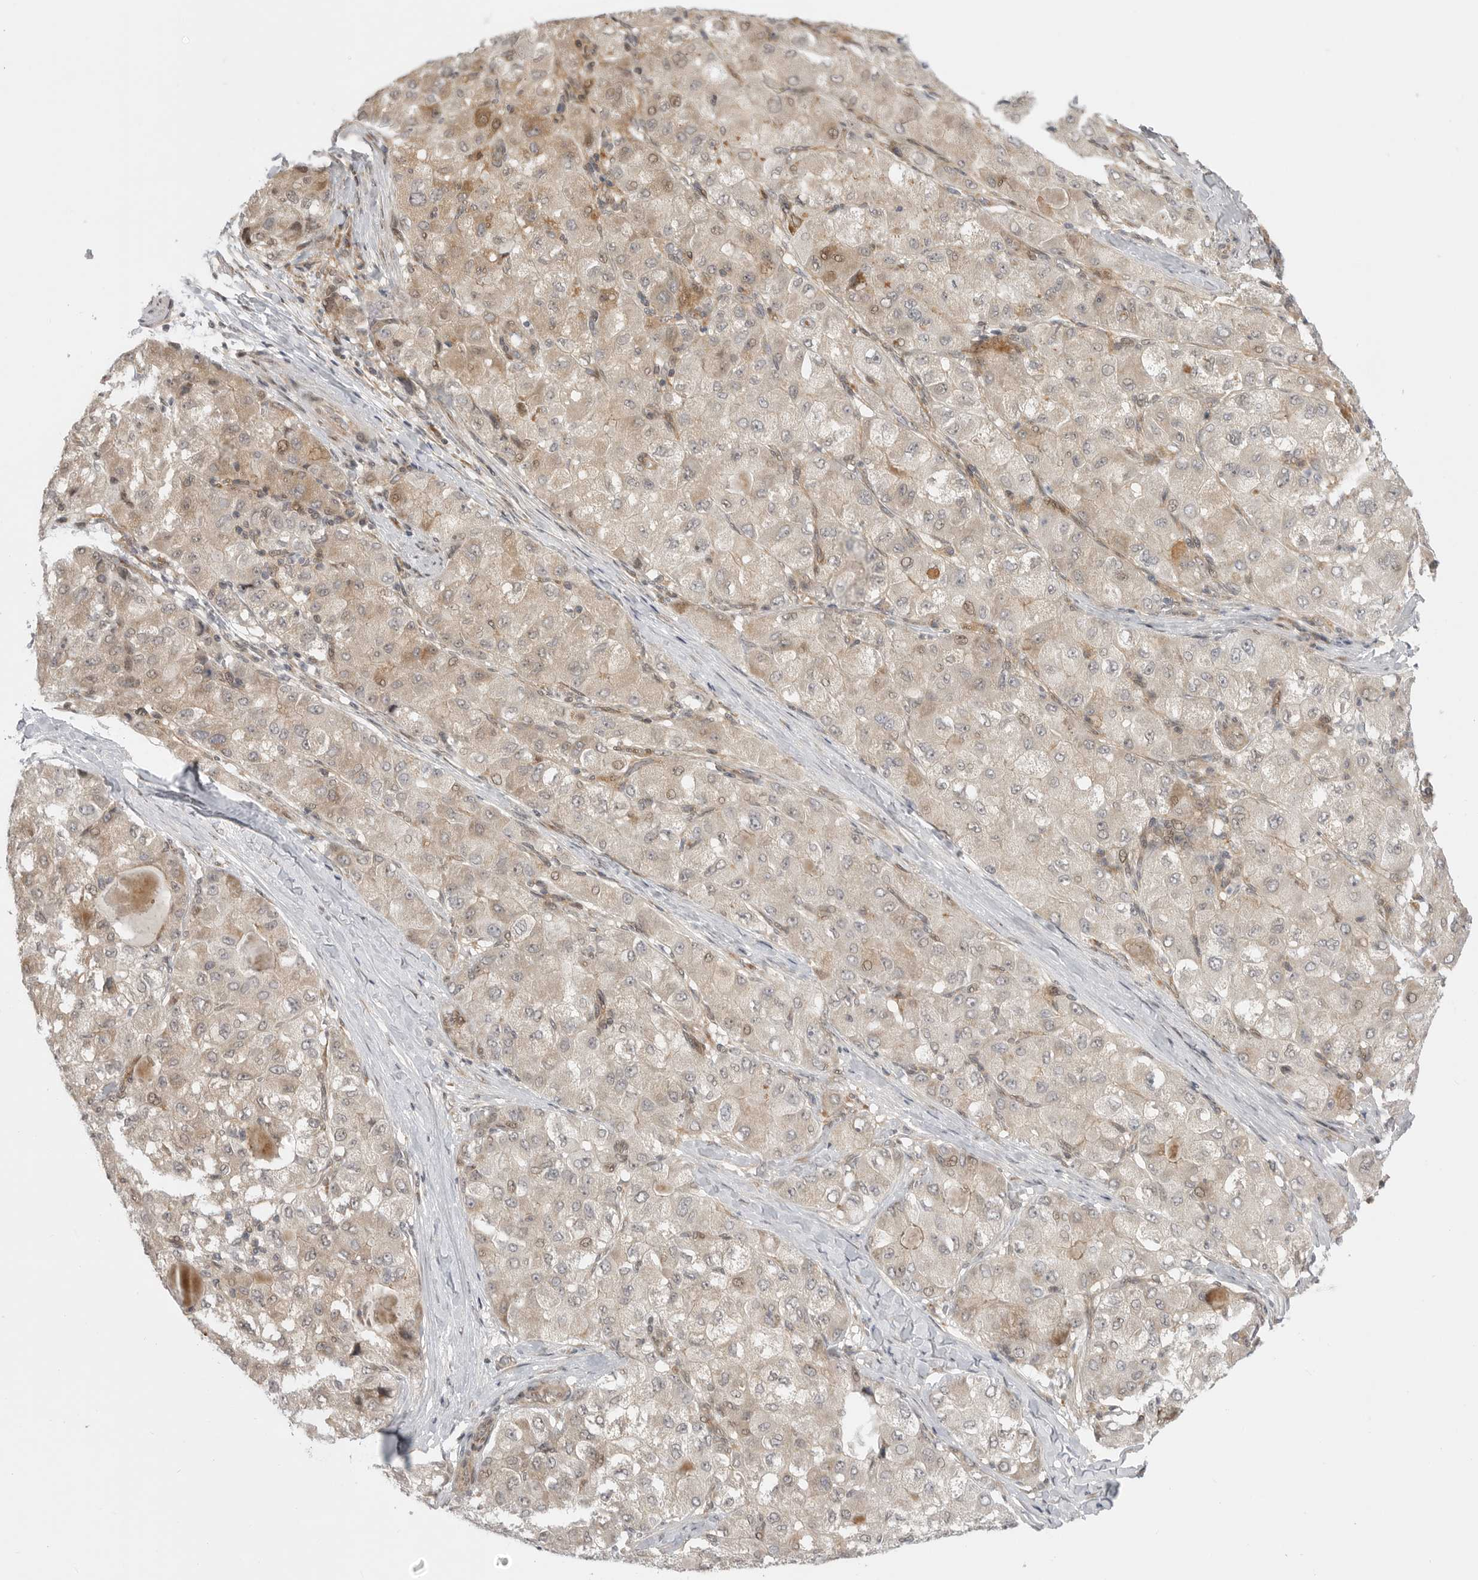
{"staining": {"intensity": "weak", "quantity": "25%-75%", "location": "cytoplasmic/membranous"}, "tissue": "liver cancer", "cell_type": "Tumor cells", "image_type": "cancer", "snomed": [{"axis": "morphology", "description": "Carcinoma, Hepatocellular, NOS"}, {"axis": "topography", "description": "Liver"}], "caption": "Immunohistochemical staining of human liver cancer (hepatocellular carcinoma) shows weak cytoplasmic/membranous protein positivity in about 25%-75% of tumor cells.", "gene": "GGT6", "patient": {"sex": "male", "age": 80}}